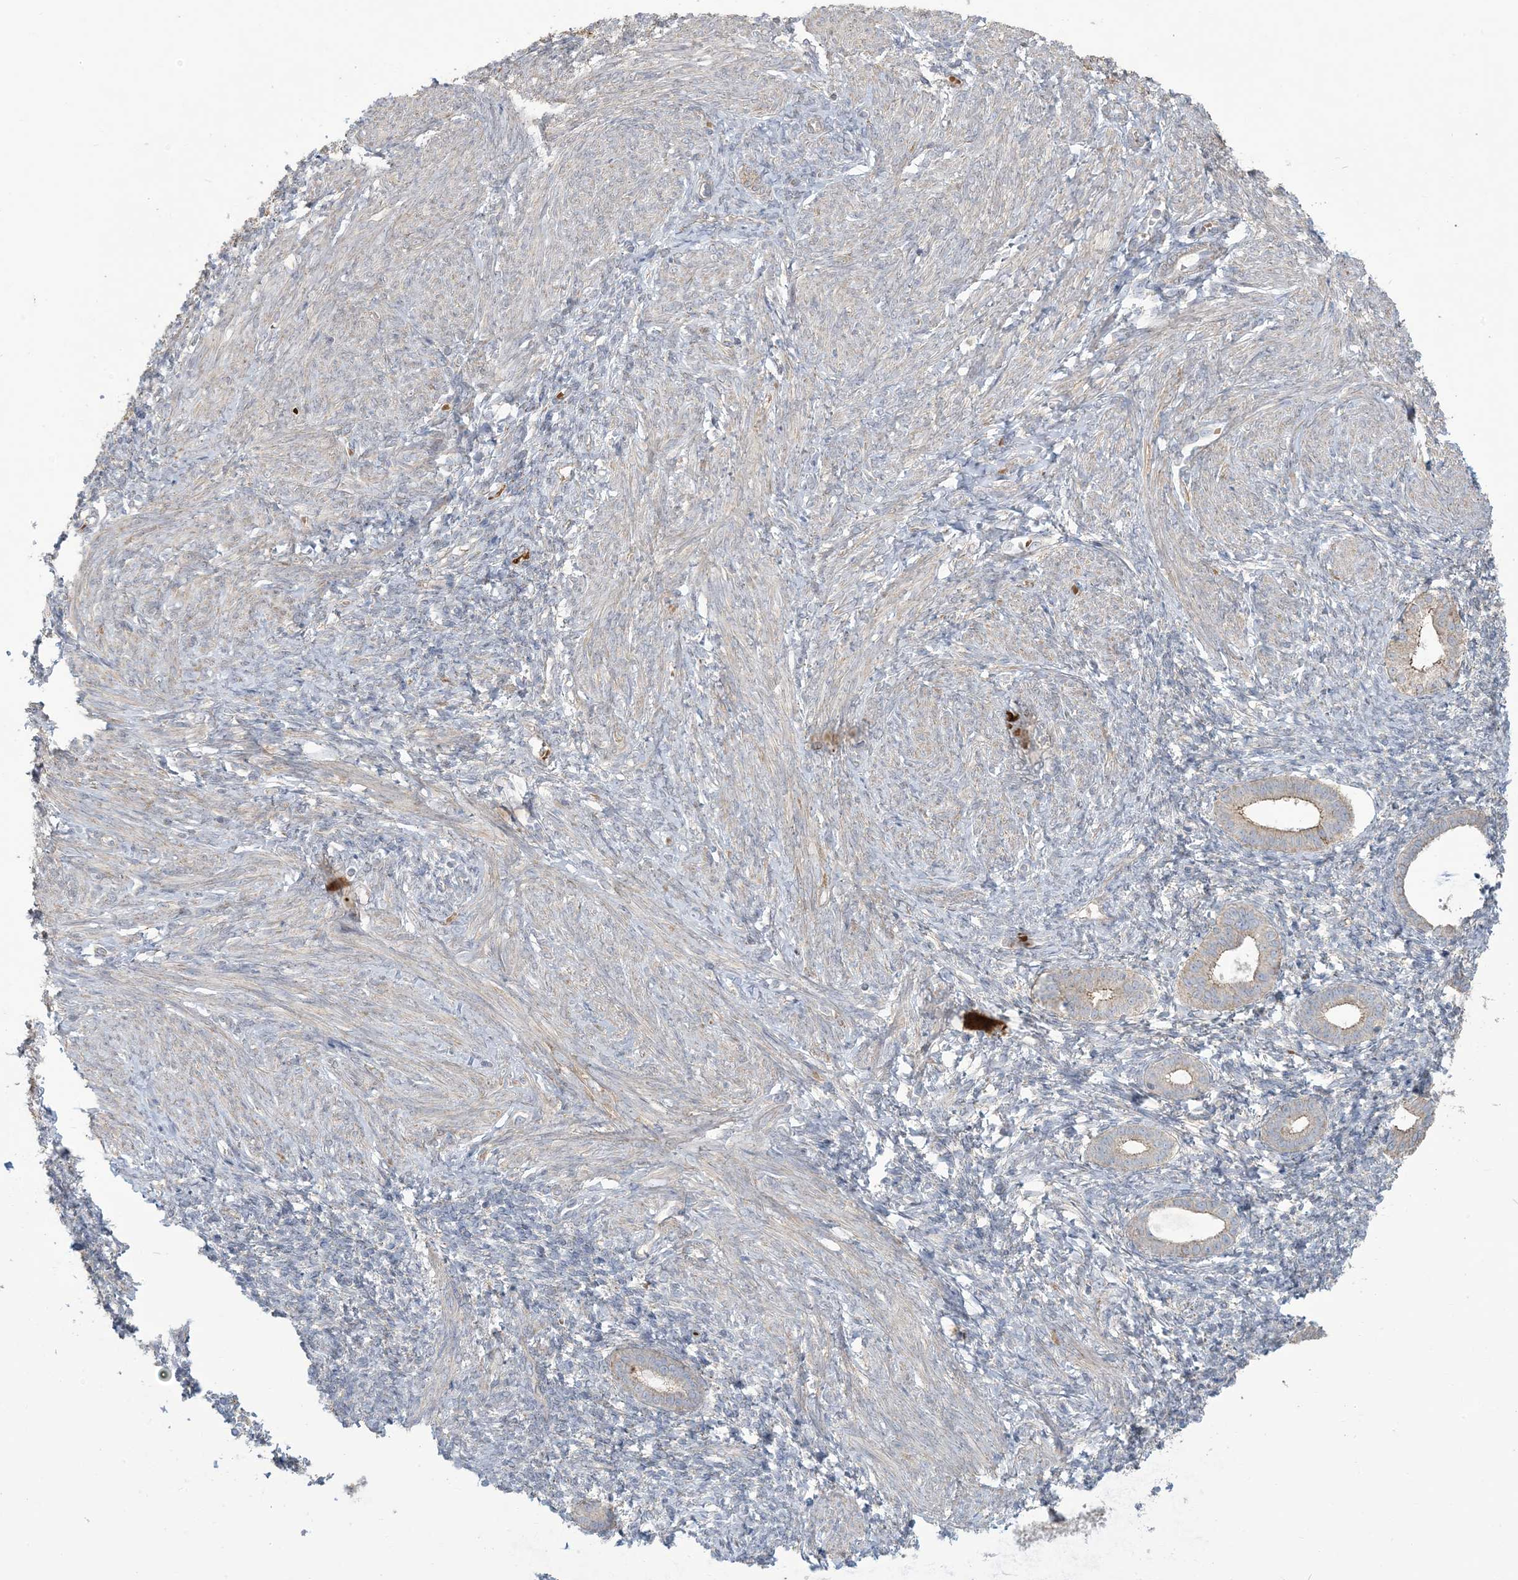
{"staining": {"intensity": "negative", "quantity": "none", "location": "none"}, "tissue": "endometrium", "cell_type": "Cells in endometrial stroma", "image_type": "normal", "snomed": [{"axis": "morphology", "description": "Normal tissue, NOS"}, {"axis": "topography", "description": "Endometrium"}], "caption": "Cells in endometrial stroma are negative for brown protein staining in normal endometrium. (Stains: DAB immunohistochemistry with hematoxylin counter stain, Microscopy: brightfield microscopy at high magnification).", "gene": "KLHL18", "patient": {"sex": "female", "age": 77}}